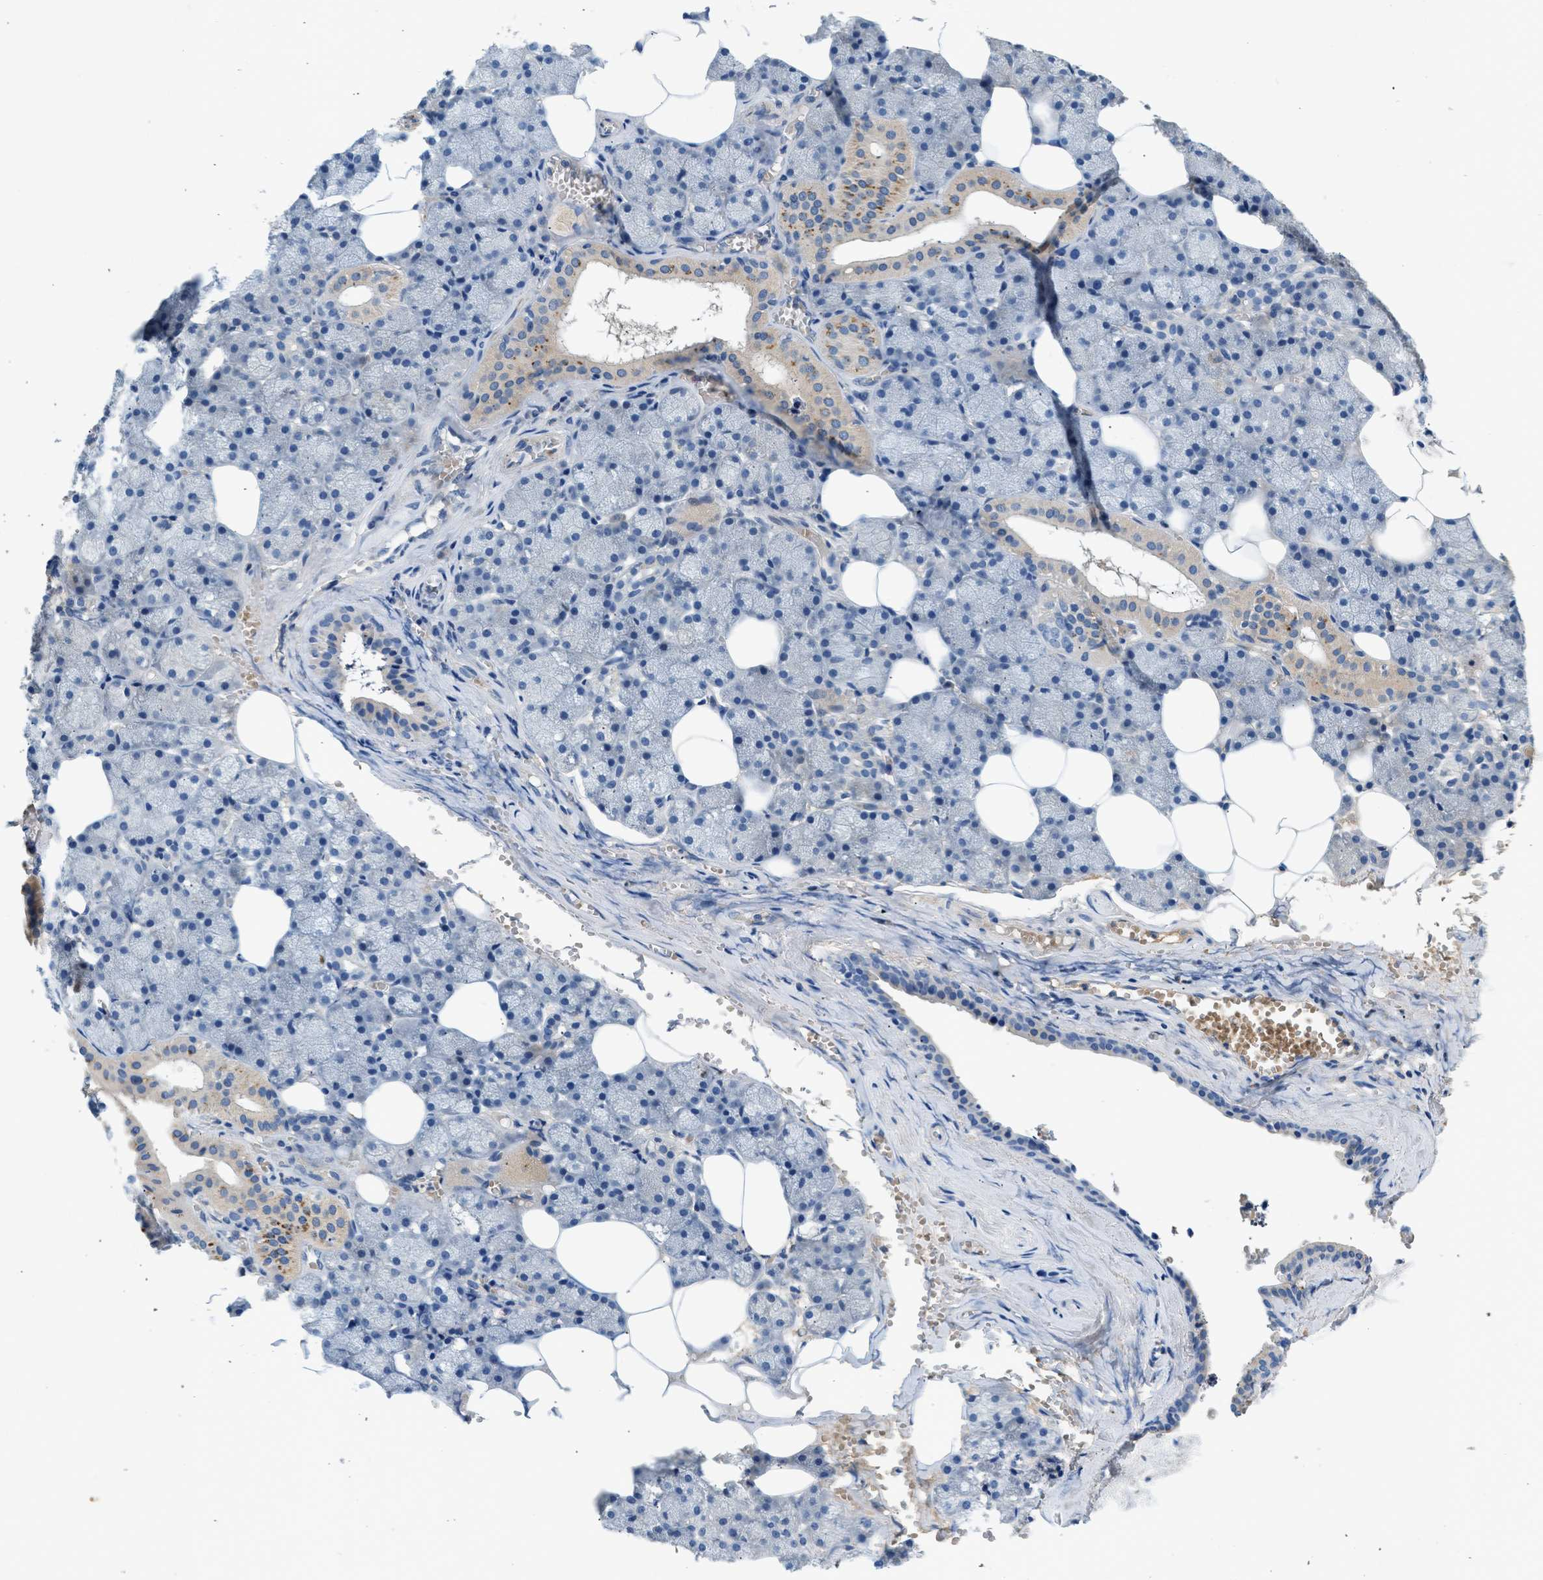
{"staining": {"intensity": "strong", "quantity": "<25%", "location": "cytoplasmic/membranous"}, "tissue": "salivary gland", "cell_type": "Glandular cells", "image_type": "normal", "snomed": [{"axis": "morphology", "description": "Normal tissue, NOS"}, {"axis": "topography", "description": "Salivary gland"}], "caption": "Protein staining of normal salivary gland demonstrates strong cytoplasmic/membranous positivity in about <25% of glandular cells.", "gene": "RWDD2B", "patient": {"sex": "male", "age": 62}}